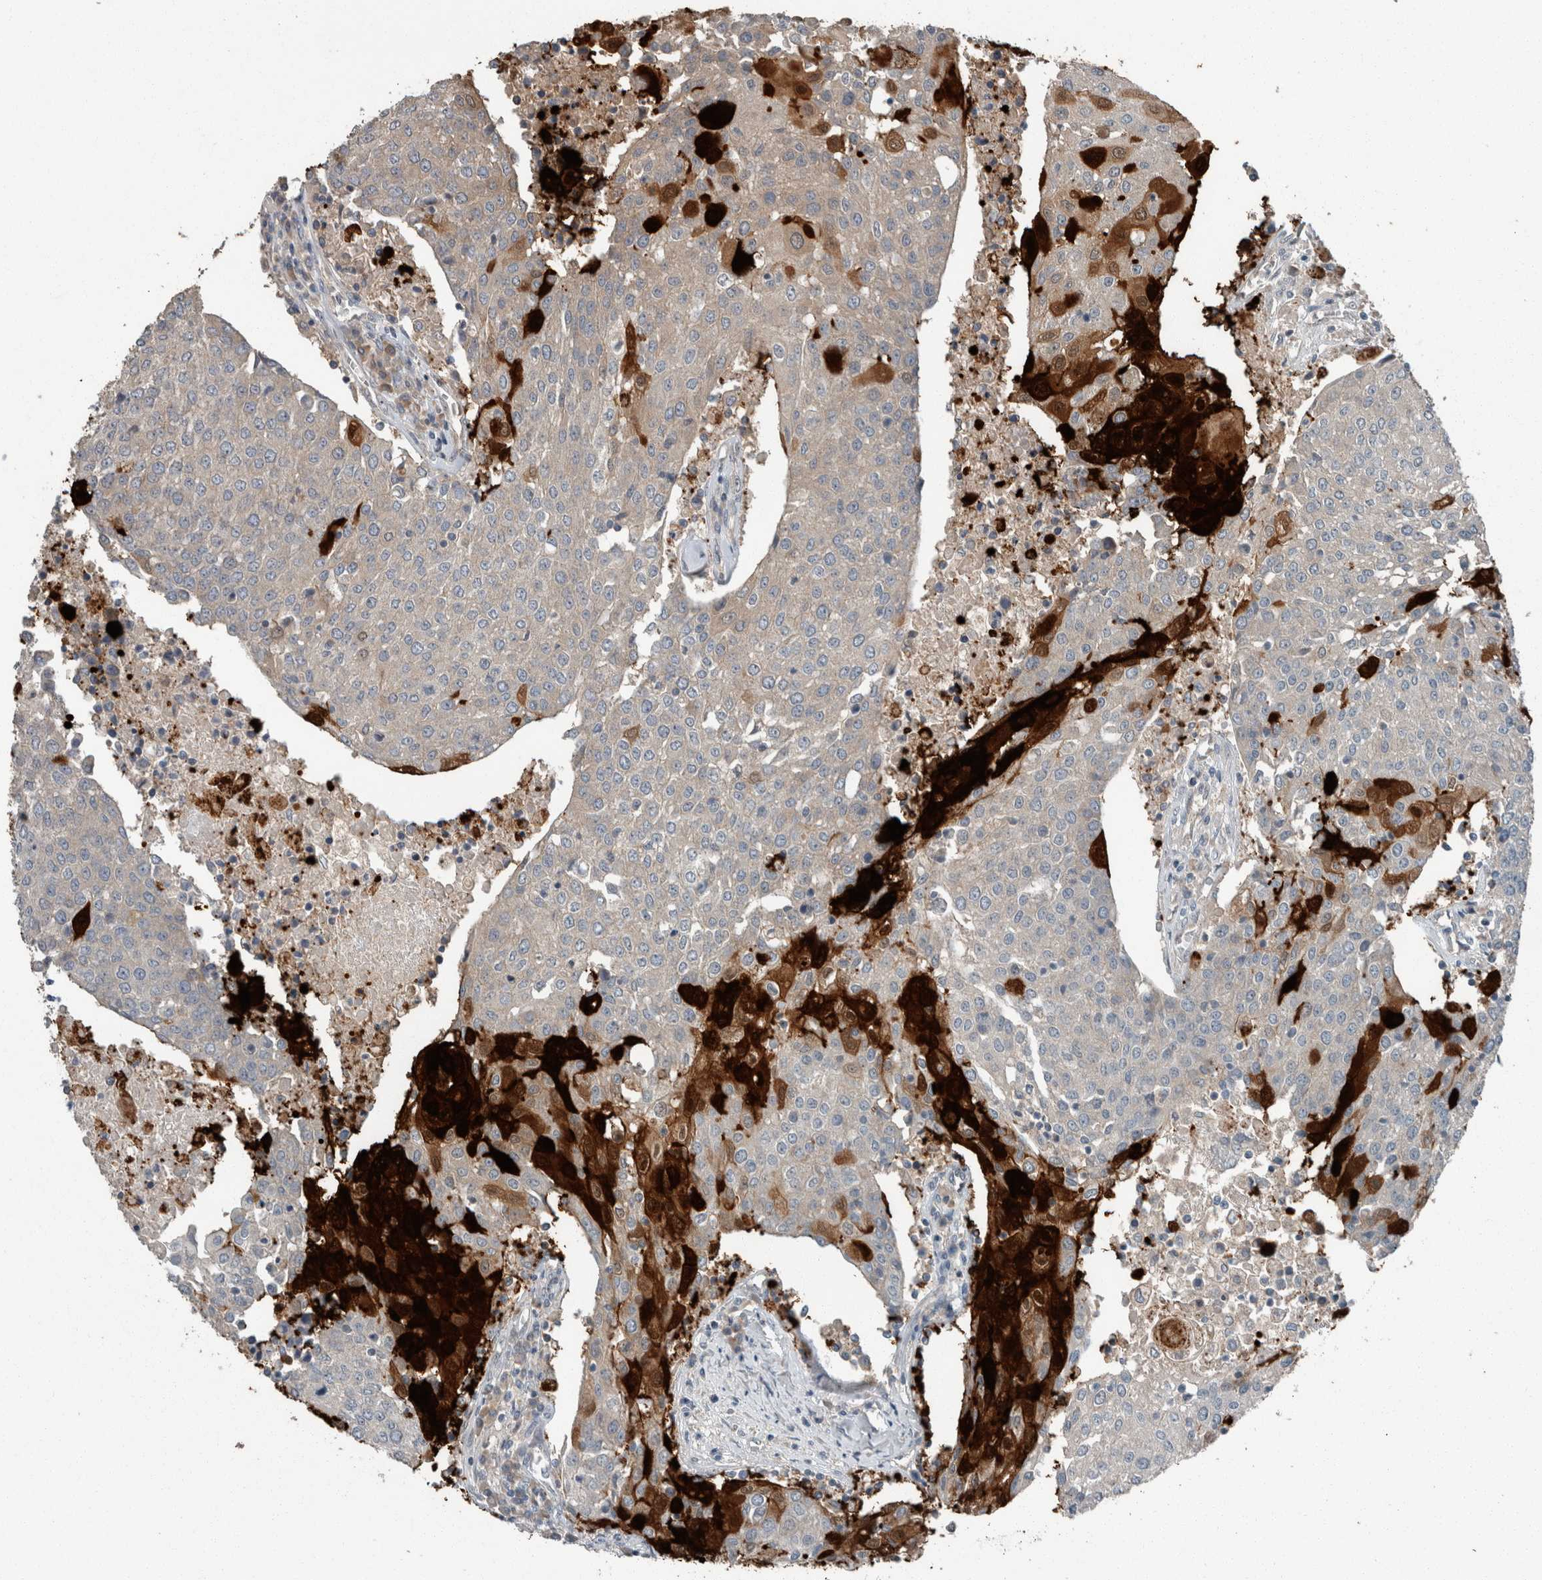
{"staining": {"intensity": "strong", "quantity": "25%-75%", "location": "cytoplasmic/membranous,nuclear"}, "tissue": "urothelial cancer", "cell_type": "Tumor cells", "image_type": "cancer", "snomed": [{"axis": "morphology", "description": "Urothelial carcinoma, High grade"}, {"axis": "topography", "description": "Urinary bladder"}], "caption": "This is an image of immunohistochemistry staining of high-grade urothelial carcinoma, which shows strong expression in the cytoplasmic/membranous and nuclear of tumor cells.", "gene": "KNTC1", "patient": {"sex": "female", "age": 85}}